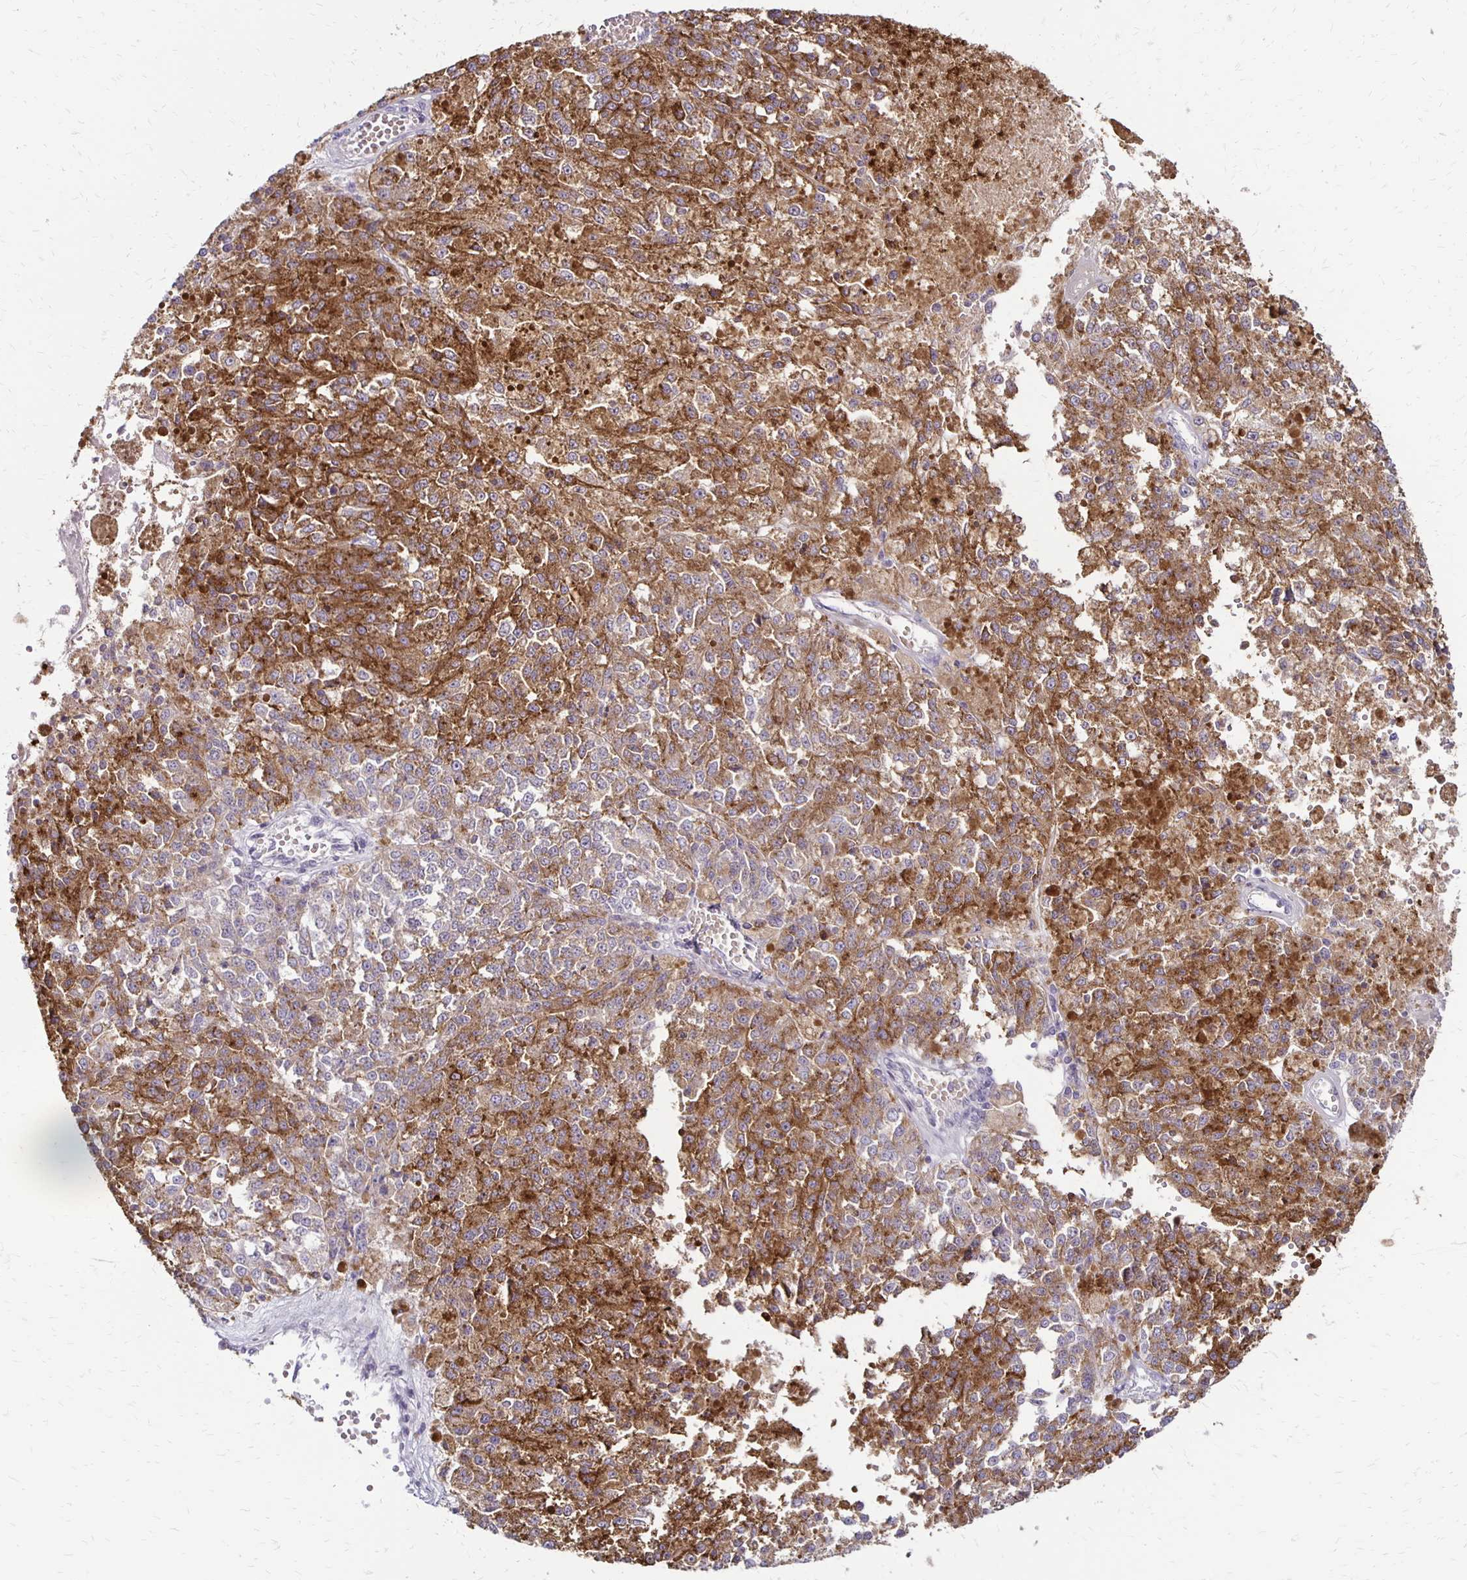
{"staining": {"intensity": "moderate", "quantity": ">75%", "location": "cytoplasmic/membranous"}, "tissue": "melanoma", "cell_type": "Tumor cells", "image_type": "cancer", "snomed": [{"axis": "morphology", "description": "Malignant melanoma, Metastatic site"}, {"axis": "topography", "description": "Lymph node"}], "caption": "Malignant melanoma (metastatic site) stained with a protein marker shows moderate staining in tumor cells.", "gene": "KATNBL1", "patient": {"sex": "female", "age": 64}}